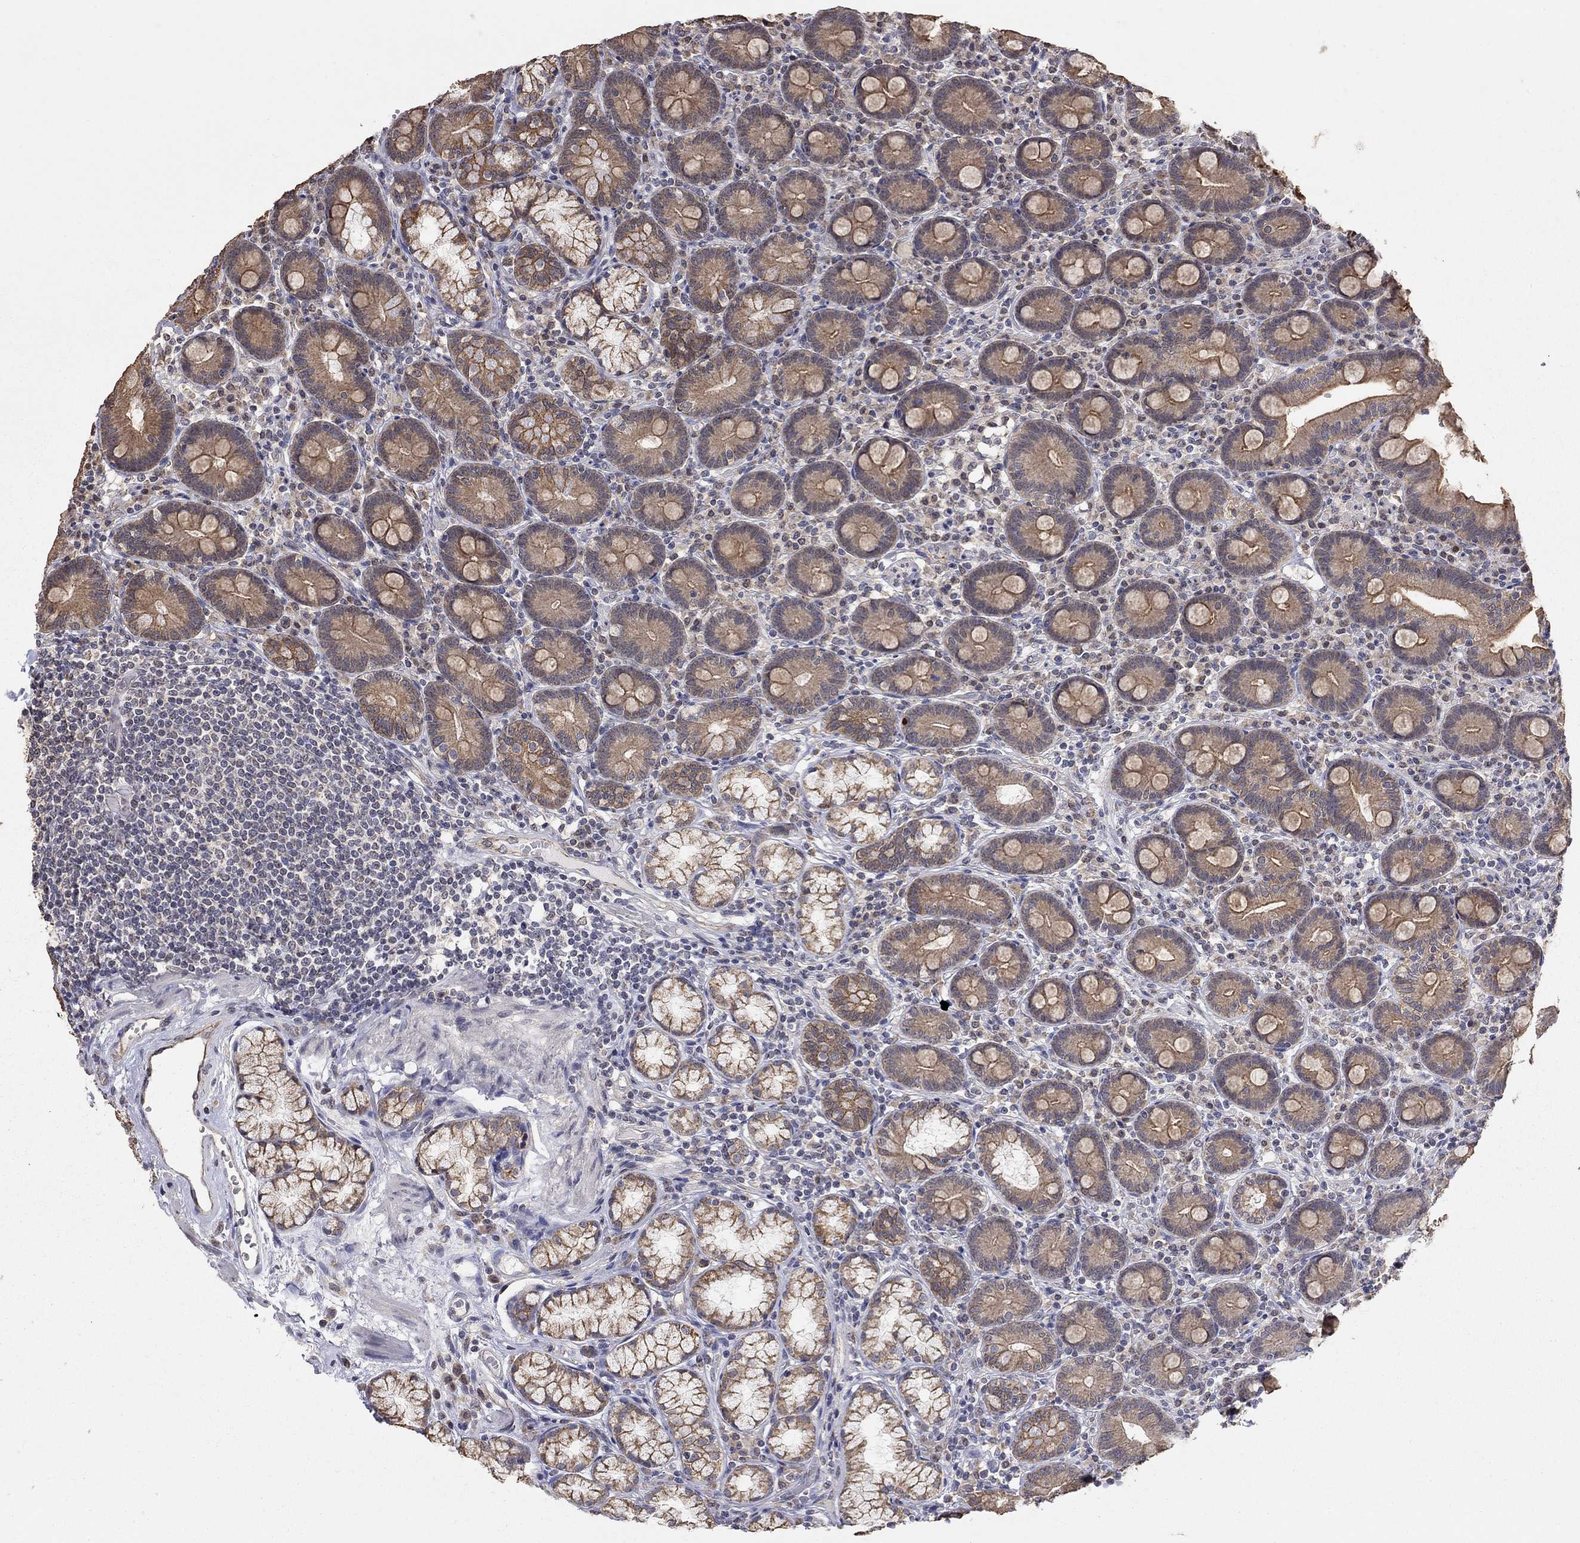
{"staining": {"intensity": "strong", "quantity": "25%-75%", "location": "cytoplasmic/membranous"}, "tissue": "duodenum", "cell_type": "Glandular cells", "image_type": "normal", "snomed": [{"axis": "morphology", "description": "Normal tissue, NOS"}, {"axis": "topography", "description": "Duodenum"}], "caption": "Immunohistochemistry (IHC) staining of benign duodenum, which displays high levels of strong cytoplasmic/membranous staining in about 25%-75% of glandular cells indicating strong cytoplasmic/membranous protein staining. The staining was performed using DAB (3,3'-diaminobenzidine) (brown) for protein detection and nuclei were counterstained in hematoxylin (blue).", "gene": "ANKRA2", "patient": {"sex": "female", "age": 67}}